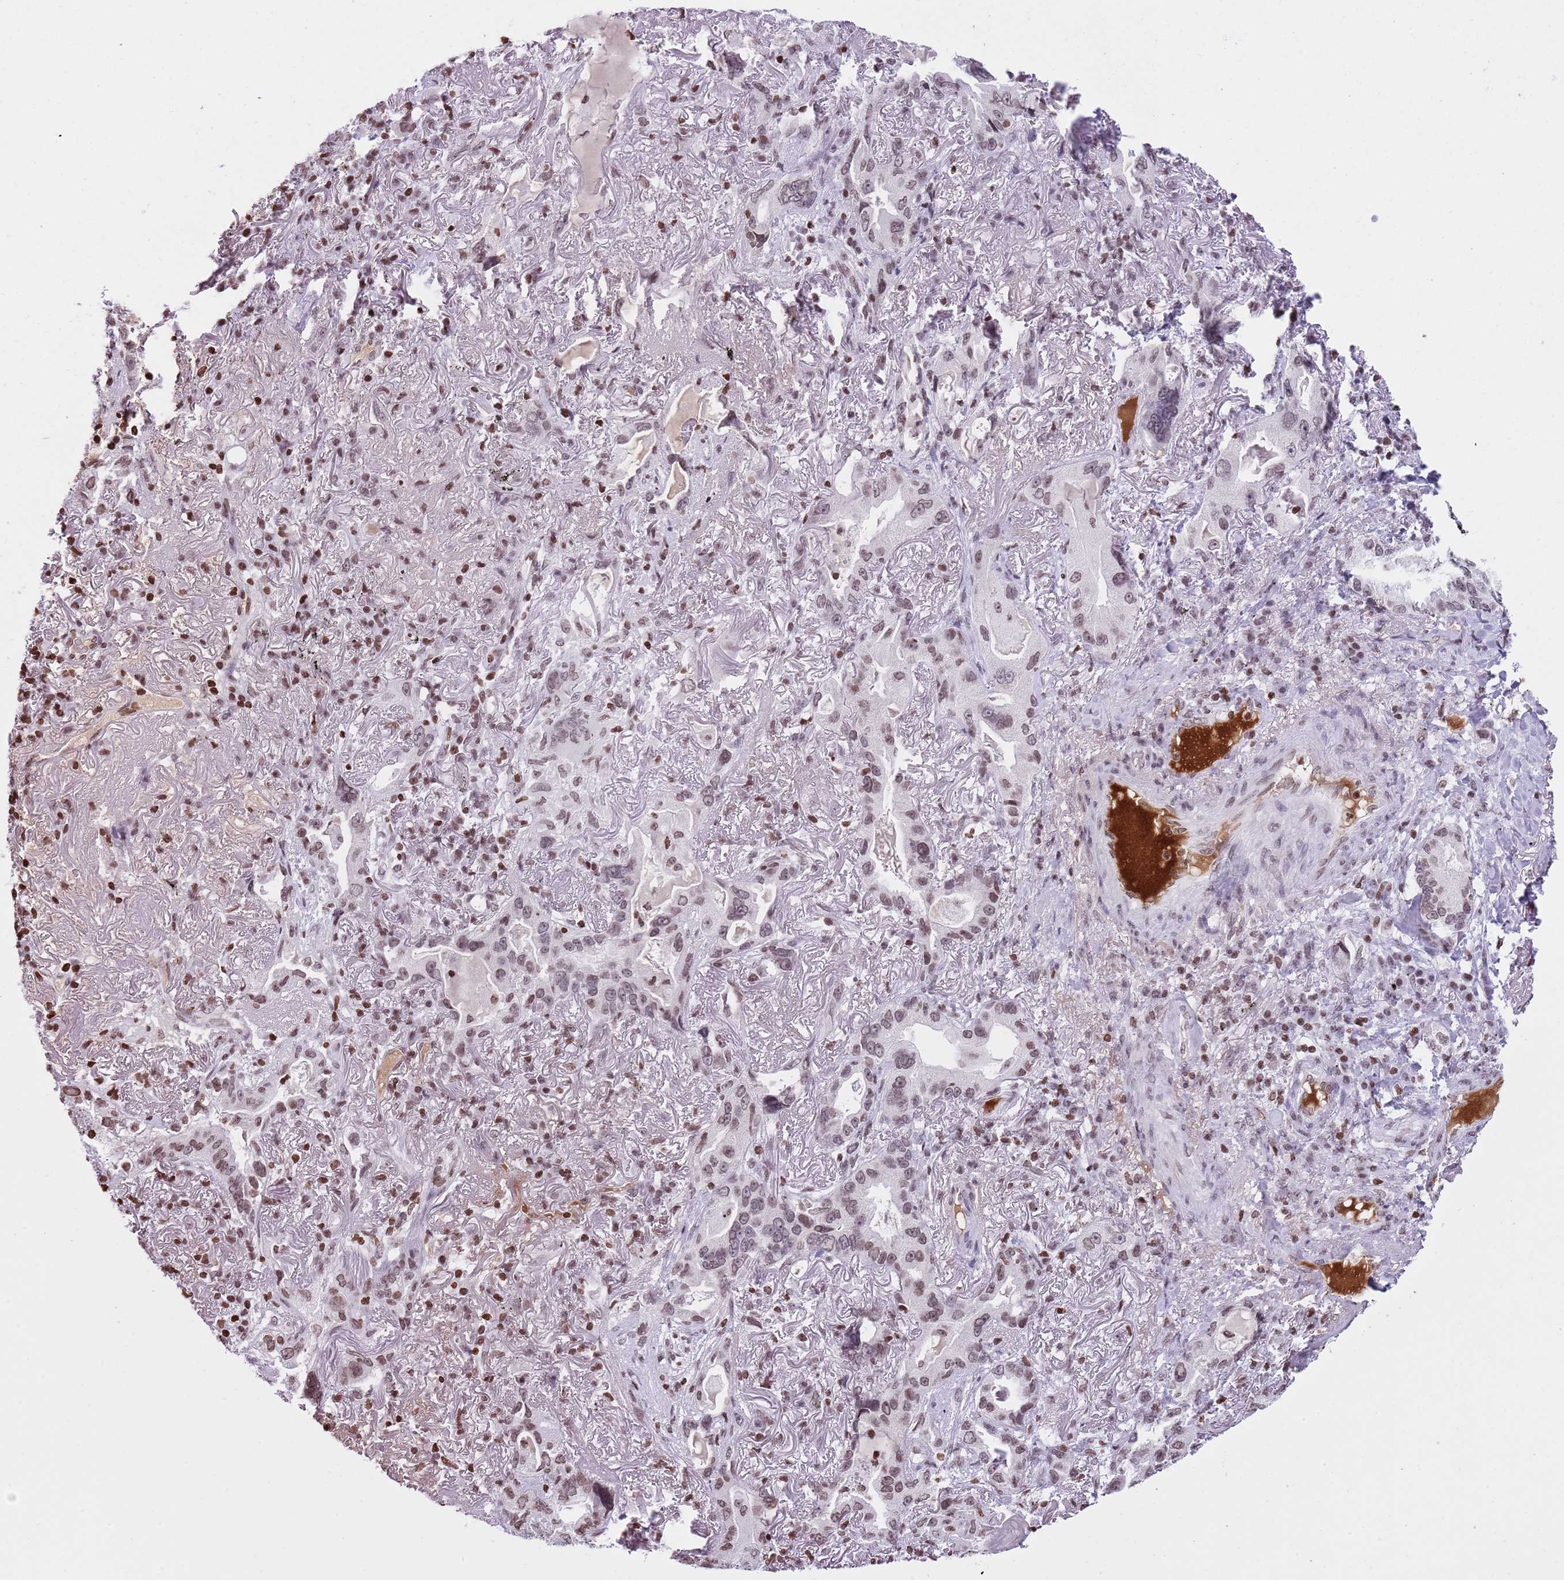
{"staining": {"intensity": "moderate", "quantity": ">75%", "location": "nuclear"}, "tissue": "lung cancer", "cell_type": "Tumor cells", "image_type": "cancer", "snomed": [{"axis": "morphology", "description": "Adenocarcinoma, NOS"}, {"axis": "topography", "description": "Lung"}], "caption": "Lung cancer stained for a protein (brown) demonstrates moderate nuclear positive staining in approximately >75% of tumor cells.", "gene": "KPNA3", "patient": {"sex": "female", "age": 69}}